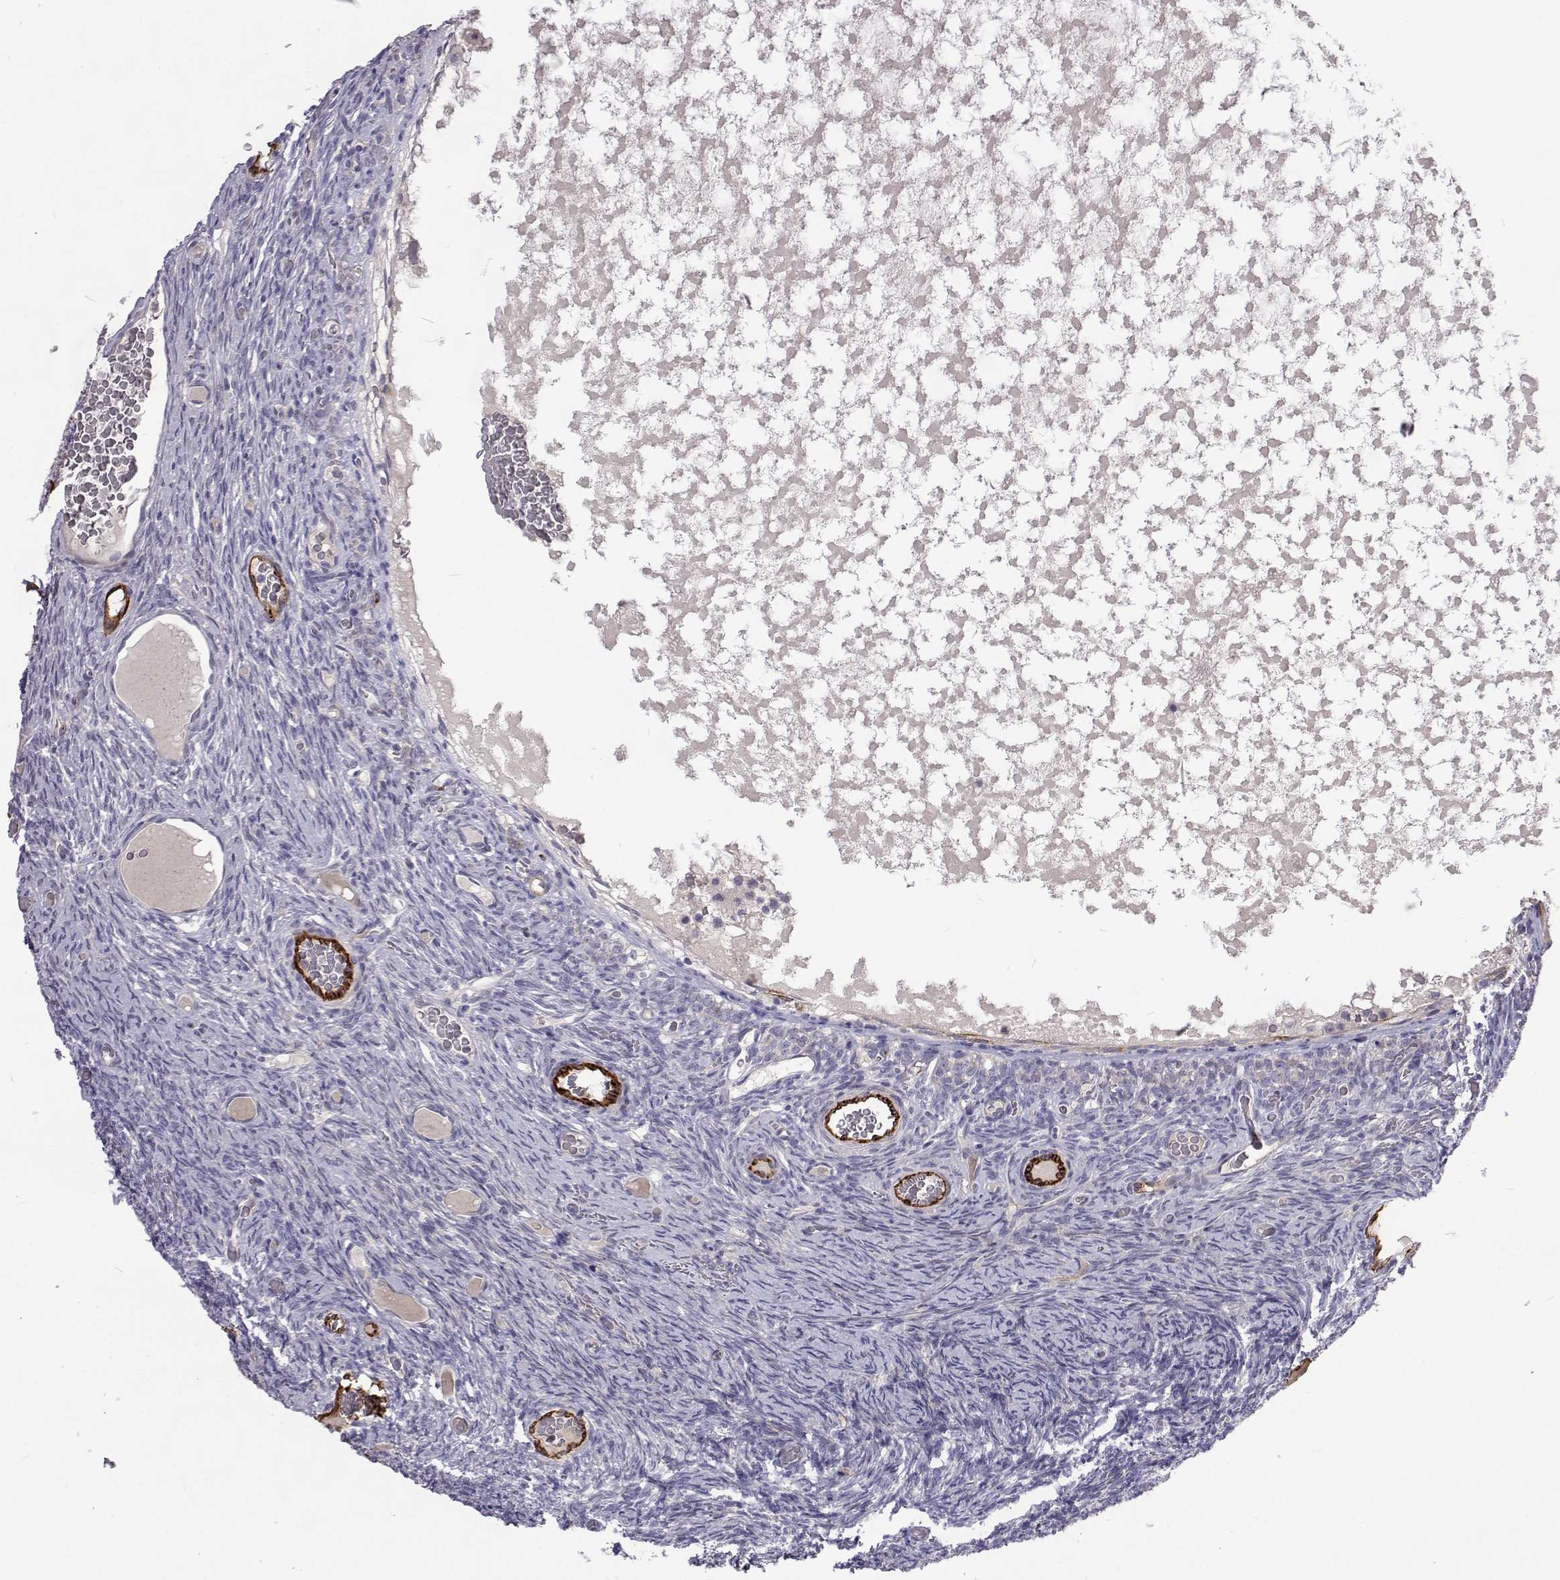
{"staining": {"intensity": "negative", "quantity": "none", "location": "none"}, "tissue": "ovary", "cell_type": "Follicle cells", "image_type": "normal", "snomed": [{"axis": "morphology", "description": "Normal tissue, NOS"}, {"axis": "topography", "description": "Ovary"}], "caption": "IHC image of benign human ovary stained for a protein (brown), which demonstrates no staining in follicle cells. The staining was performed using DAB (3,3'-diaminobenzidine) to visualize the protein expression in brown, while the nuclei were stained in blue with hematoxylin (Magnification: 20x).", "gene": "NPR3", "patient": {"sex": "female", "age": 34}}